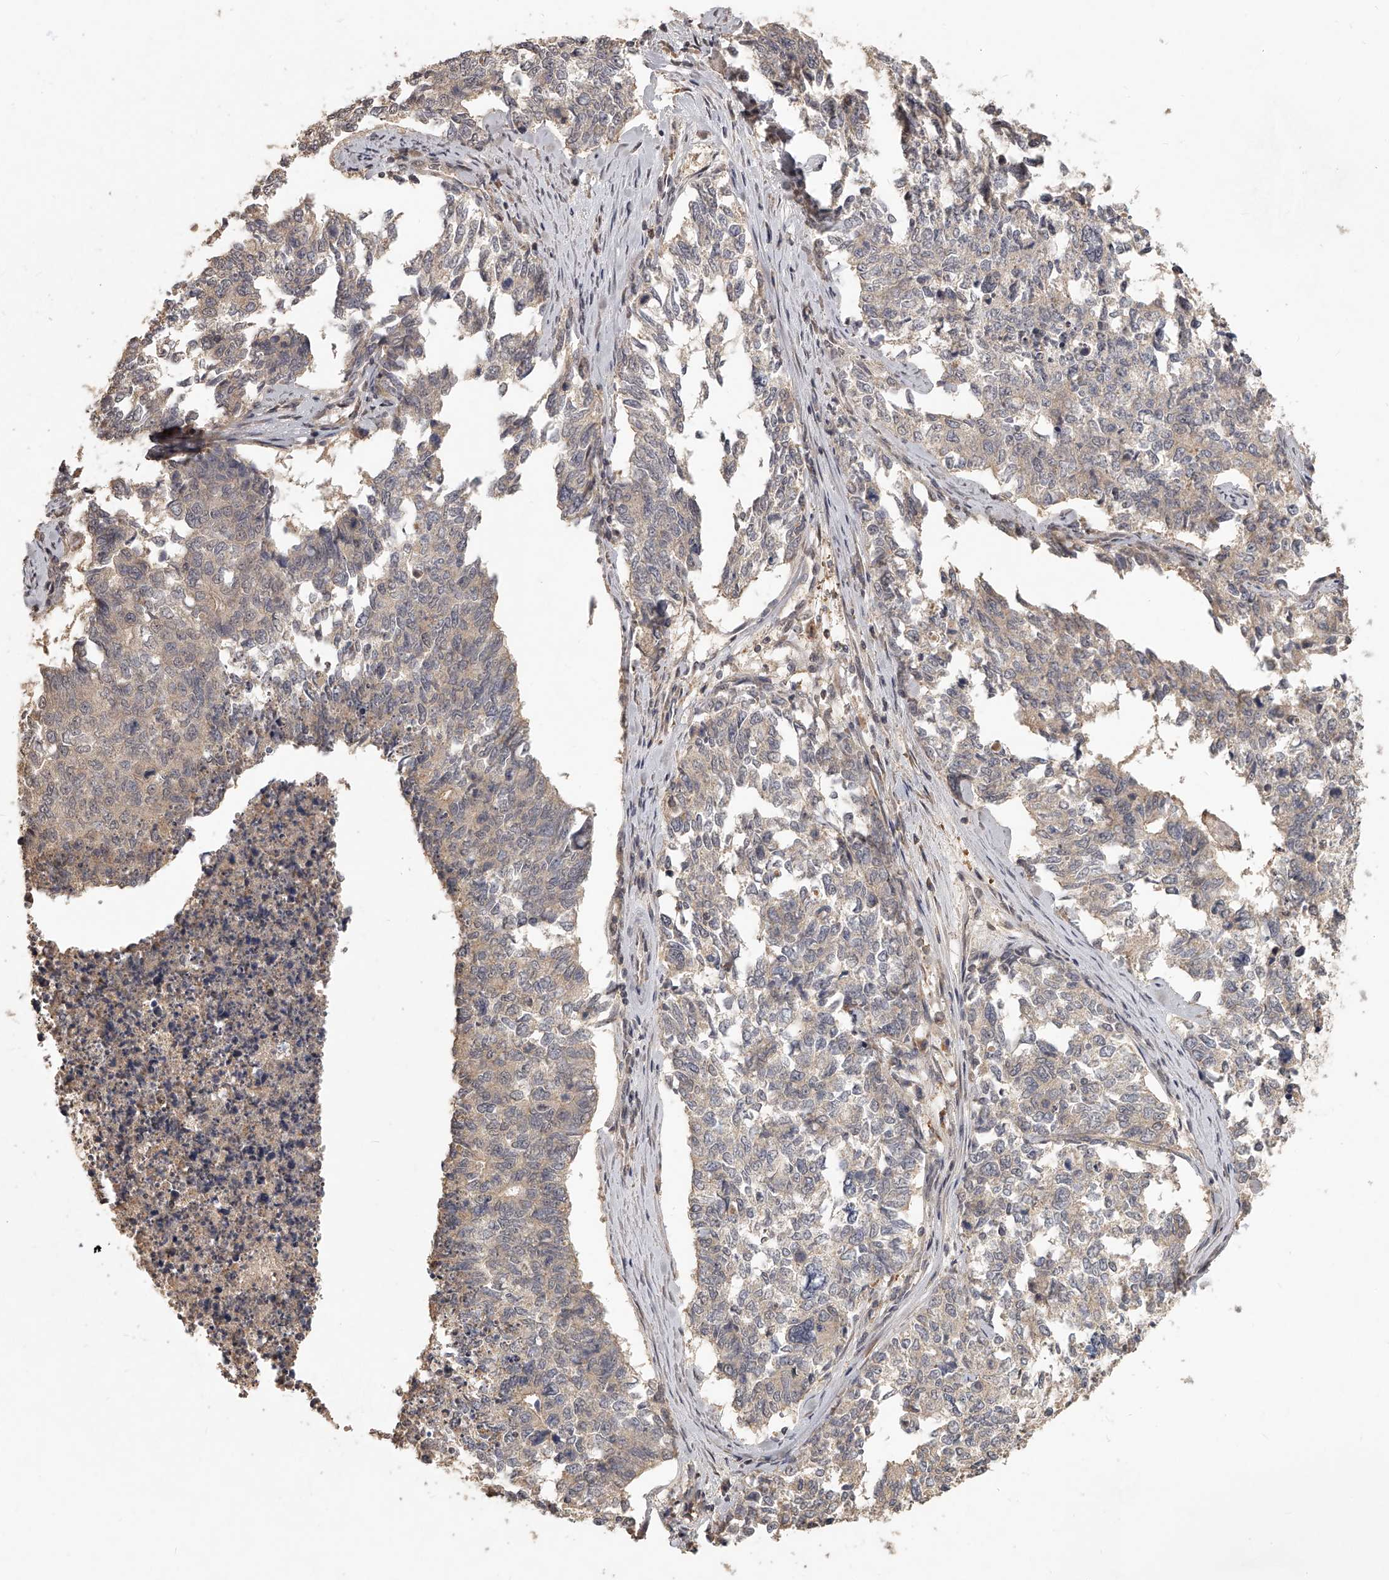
{"staining": {"intensity": "weak", "quantity": "25%-75%", "location": "cytoplasmic/membranous"}, "tissue": "cervical cancer", "cell_type": "Tumor cells", "image_type": "cancer", "snomed": [{"axis": "morphology", "description": "Squamous cell carcinoma, NOS"}, {"axis": "topography", "description": "Cervix"}], "caption": "An immunohistochemistry image of neoplastic tissue is shown. Protein staining in brown highlights weak cytoplasmic/membranous positivity in squamous cell carcinoma (cervical) within tumor cells.", "gene": "SLC37A1", "patient": {"sex": "female", "age": 63}}